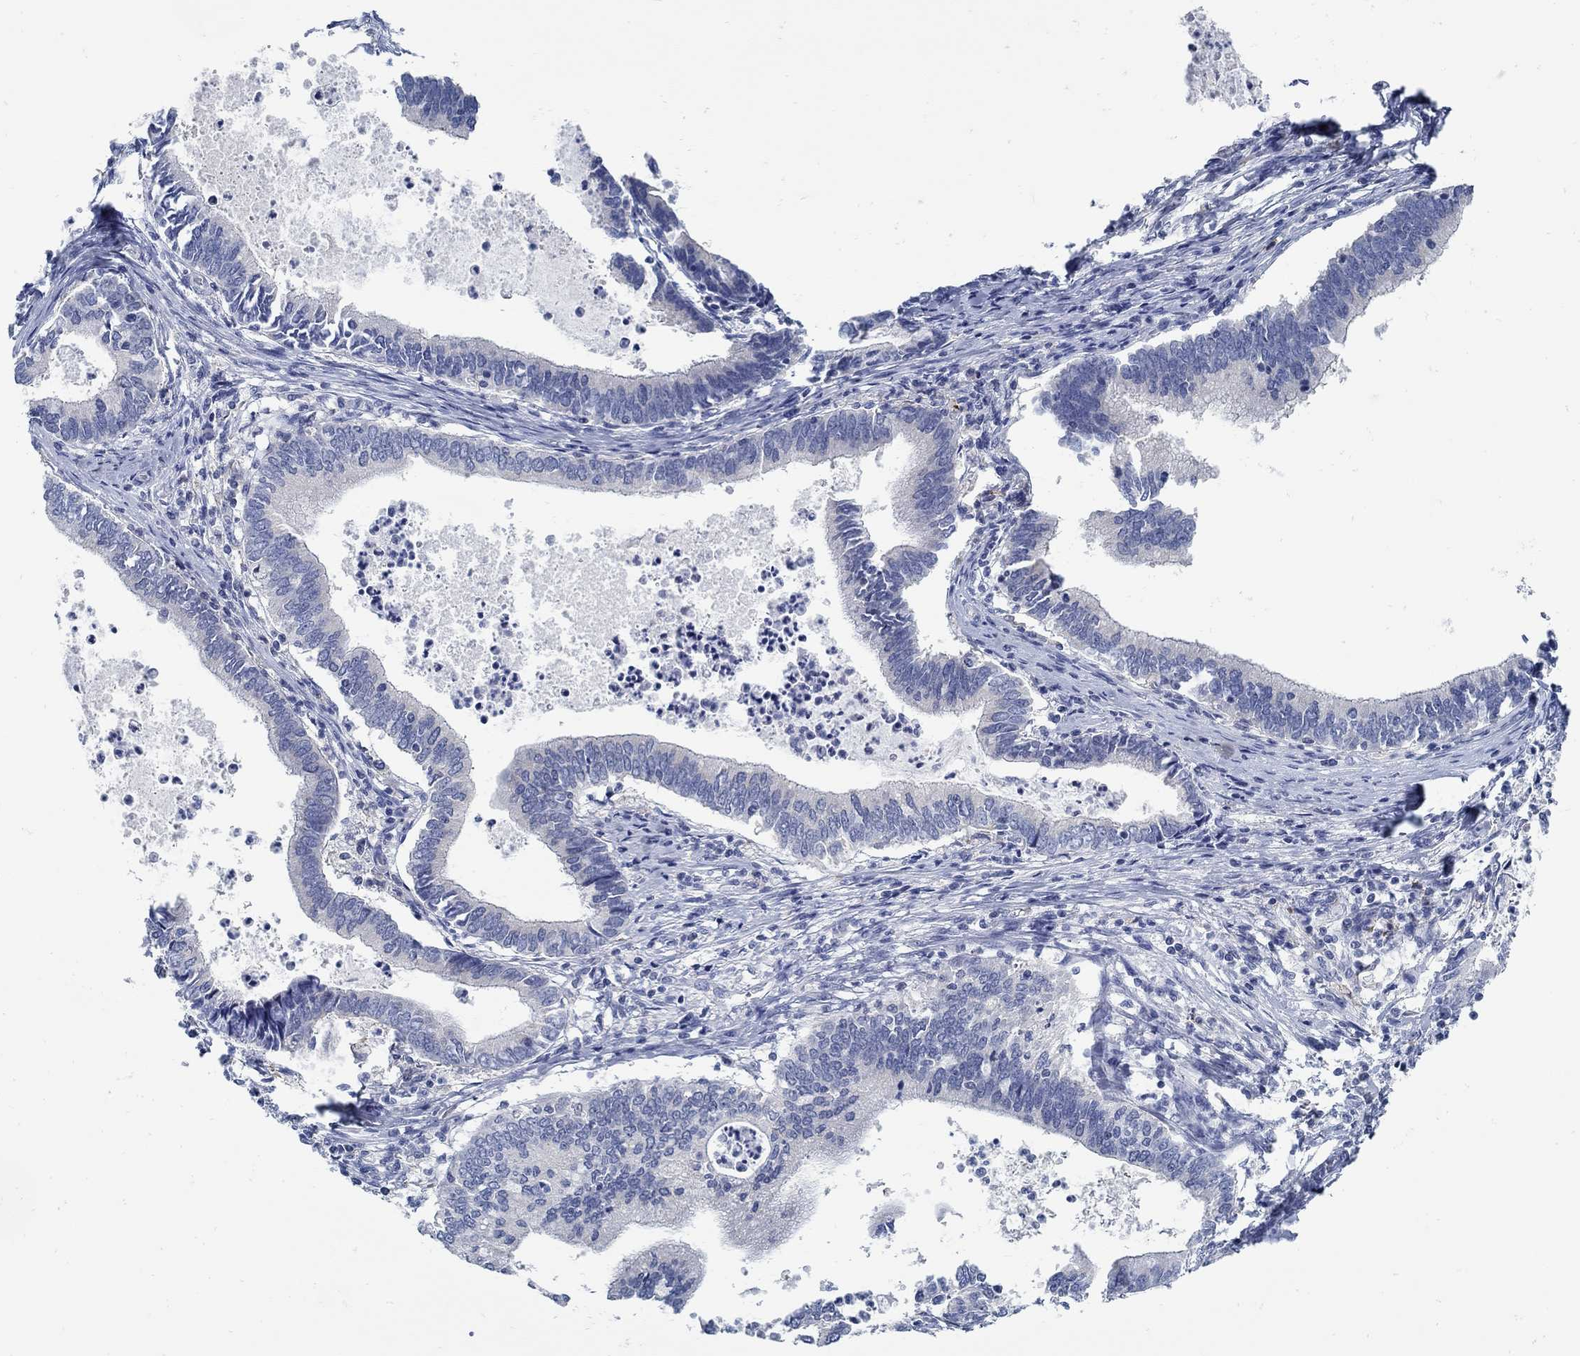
{"staining": {"intensity": "negative", "quantity": "none", "location": "none"}, "tissue": "cervical cancer", "cell_type": "Tumor cells", "image_type": "cancer", "snomed": [{"axis": "morphology", "description": "Adenocarcinoma, NOS"}, {"axis": "topography", "description": "Cervix"}], "caption": "The photomicrograph reveals no significant positivity in tumor cells of cervical cancer.", "gene": "ZFAND4", "patient": {"sex": "female", "age": 42}}